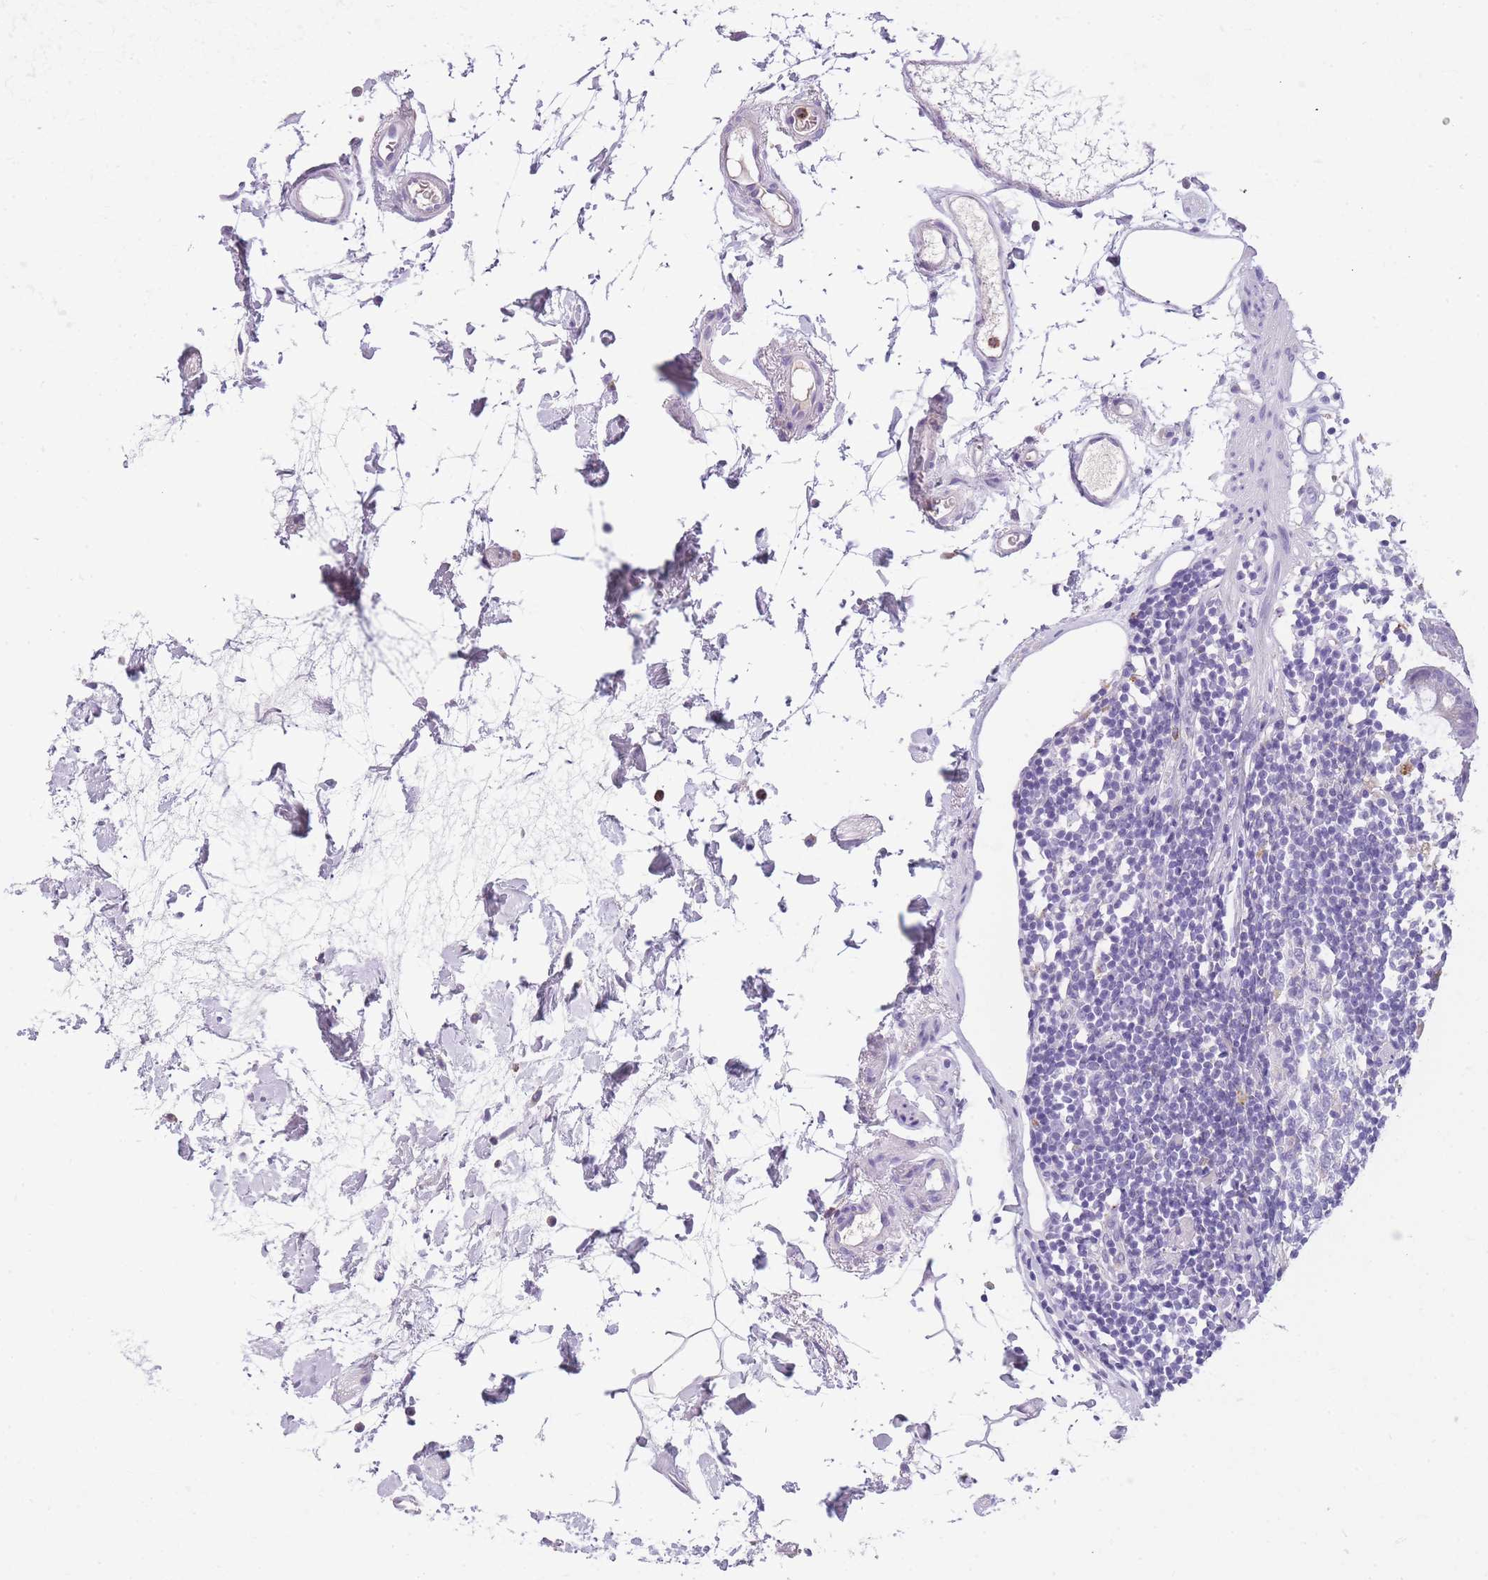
{"staining": {"intensity": "negative", "quantity": "none", "location": "none"}, "tissue": "colon", "cell_type": "Endothelial cells", "image_type": "normal", "snomed": [{"axis": "morphology", "description": "Normal tissue, NOS"}, {"axis": "topography", "description": "Colon"}], "caption": "An IHC photomicrograph of normal colon is shown. There is no staining in endothelial cells of colon.", "gene": "GNAT1", "patient": {"sex": "female", "age": 84}}